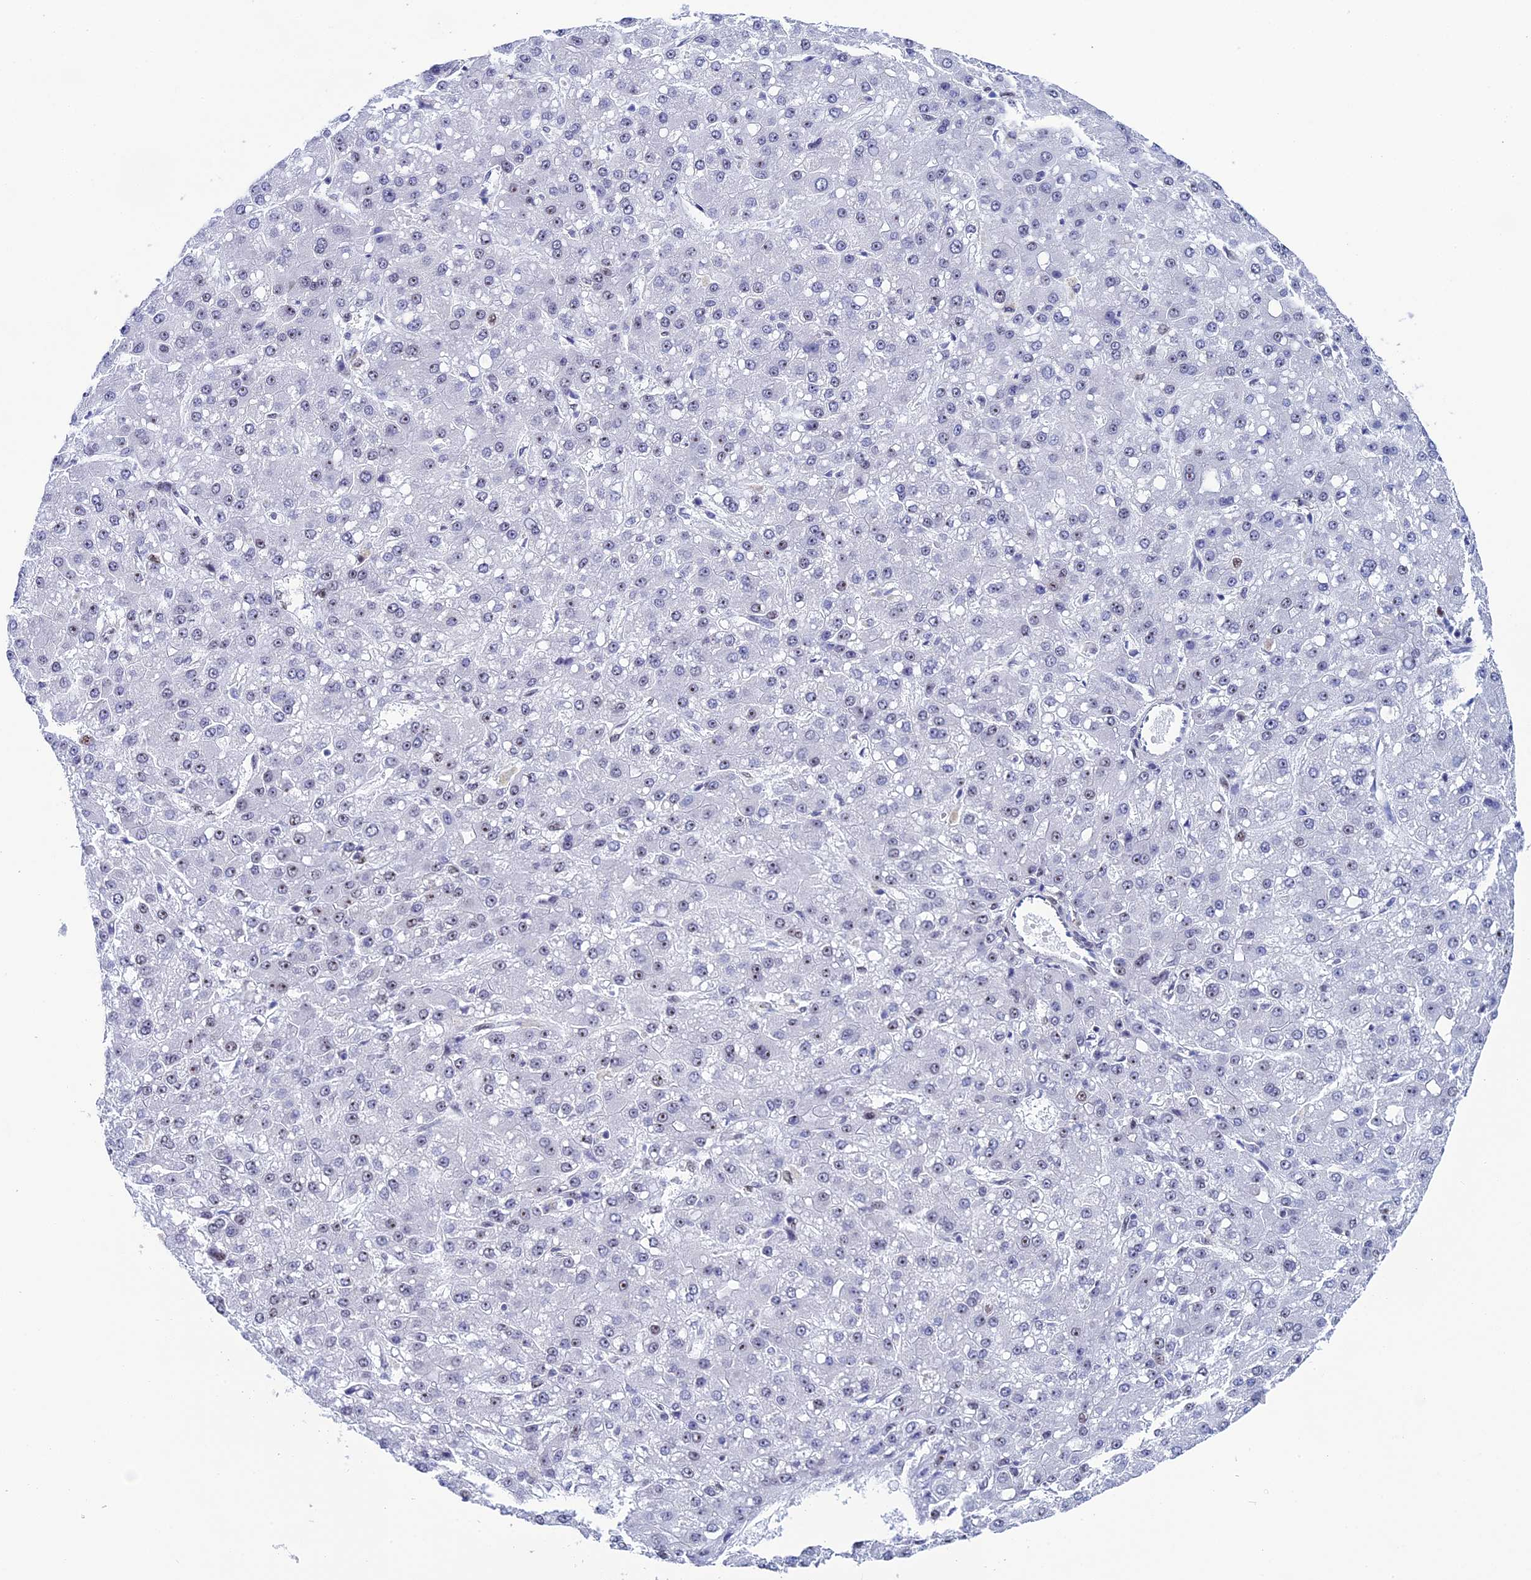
{"staining": {"intensity": "negative", "quantity": "none", "location": "none"}, "tissue": "liver cancer", "cell_type": "Tumor cells", "image_type": "cancer", "snomed": [{"axis": "morphology", "description": "Carcinoma, Hepatocellular, NOS"}, {"axis": "topography", "description": "Liver"}], "caption": "Immunohistochemical staining of human liver cancer (hepatocellular carcinoma) demonstrates no significant staining in tumor cells.", "gene": "CCDC86", "patient": {"sex": "male", "age": 67}}